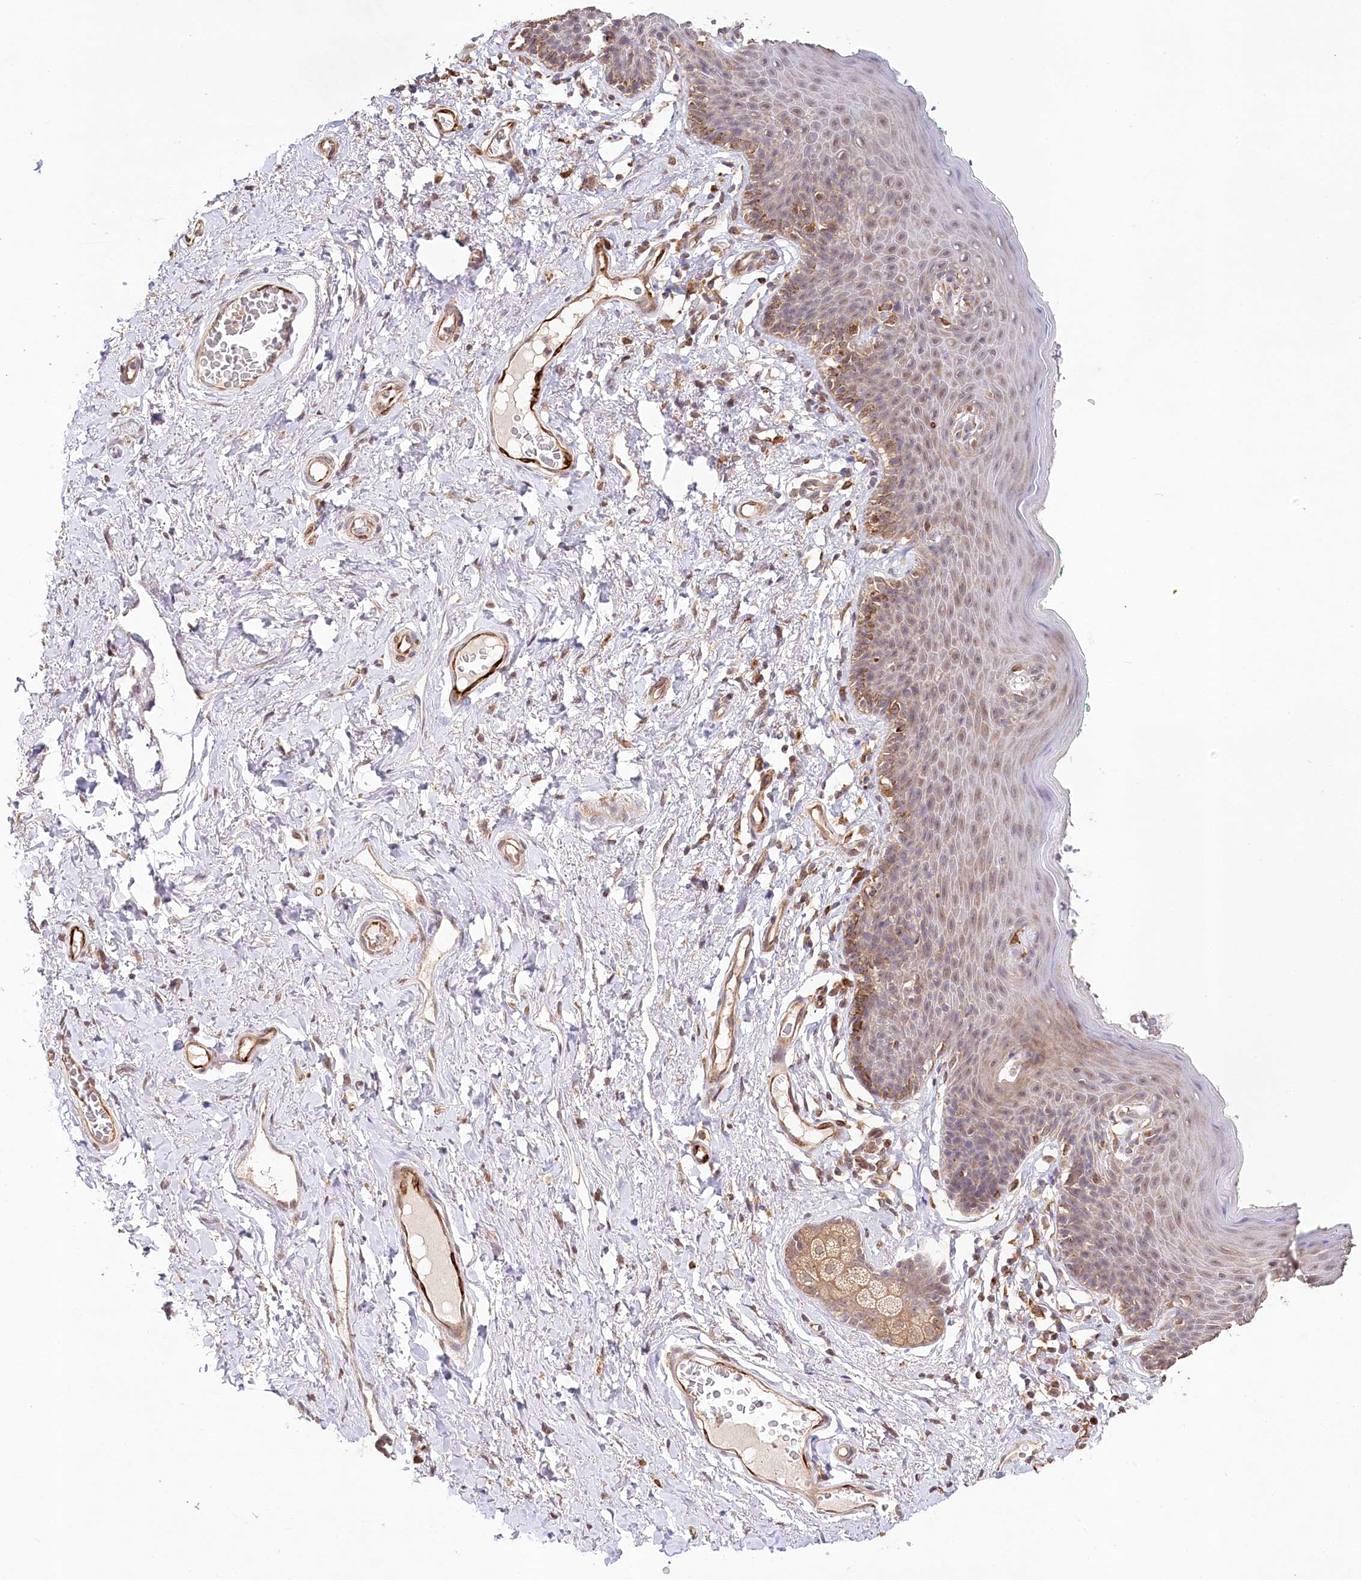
{"staining": {"intensity": "moderate", "quantity": ">75%", "location": "cytoplasmic/membranous,nuclear"}, "tissue": "skin", "cell_type": "Epidermal cells", "image_type": "normal", "snomed": [{"axis": "morphology", "description": "Normal tissue, NOS"}, {"axis": "topography", "description": "Vulva"}], "caption": "This micrograph exhibits unremarkable skin stained with IHC to label a protein in brown. The cytoplasmic/membranous,nuclear of epidermal cells show moderate positivity for the protein. Nuclei are counter-stained blue.", "gene": "DMXL1", "patient": {"sex": "female", "age": 66}}